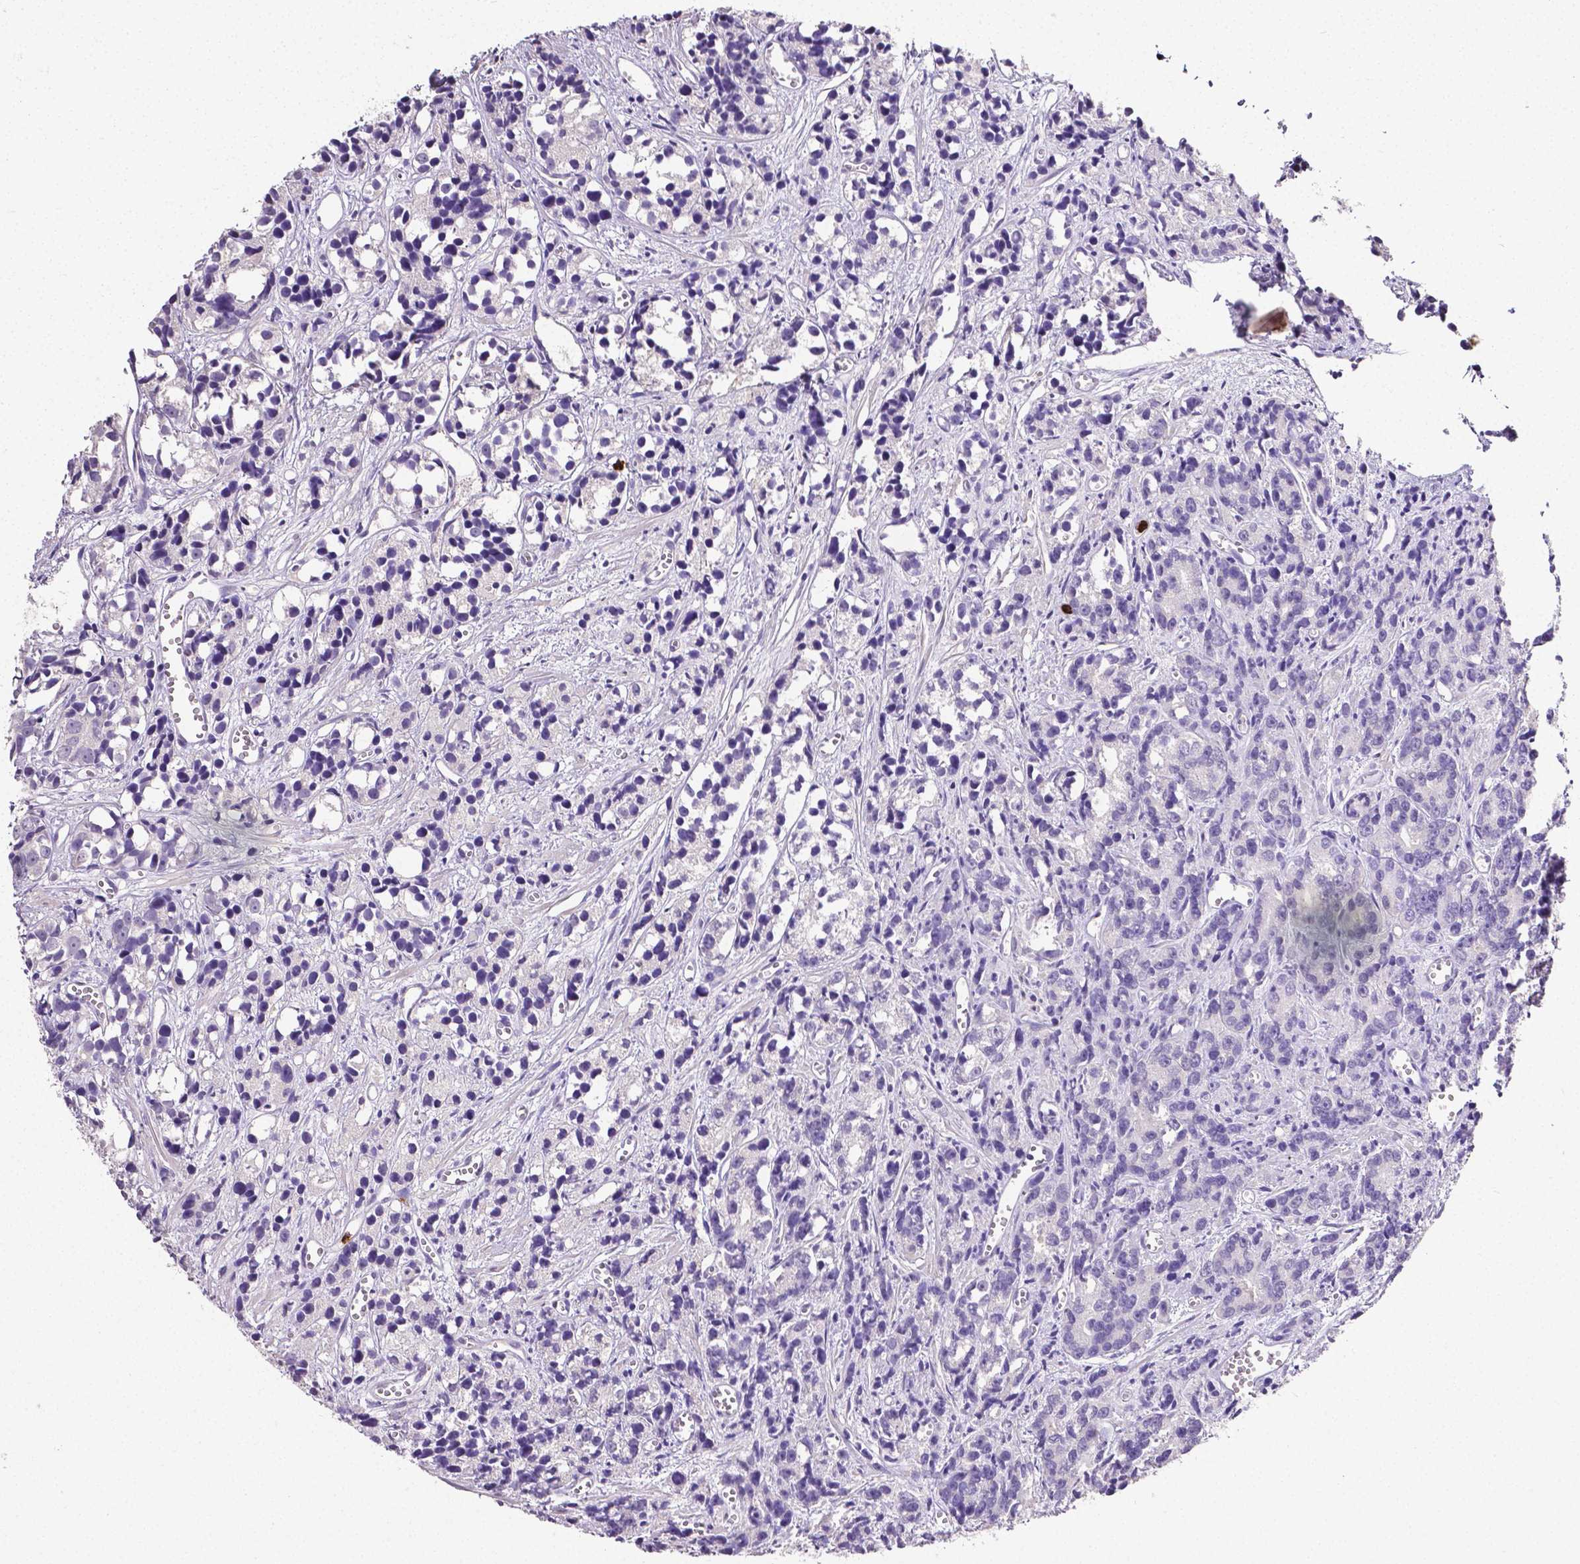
{"staining": {"intensity": "negative", "quantity": "none", "location": "none"}, "tissue": "prostate cancer", "cell_type": "Tumor cells", "image_type": "cancer", "snomed": [{"axis": "morphology", "description": "Adenocarcinoma, High grade"}, {"axis": "topography", "description": "Prostate"}], "caption": "Immunohistochemistry of prostate cancer (adenocarcinoma (high-grade)) reveals no positivity in tumor cells.", "gene": "MMP9", "patient": {"sex": "male", "age": 77}}